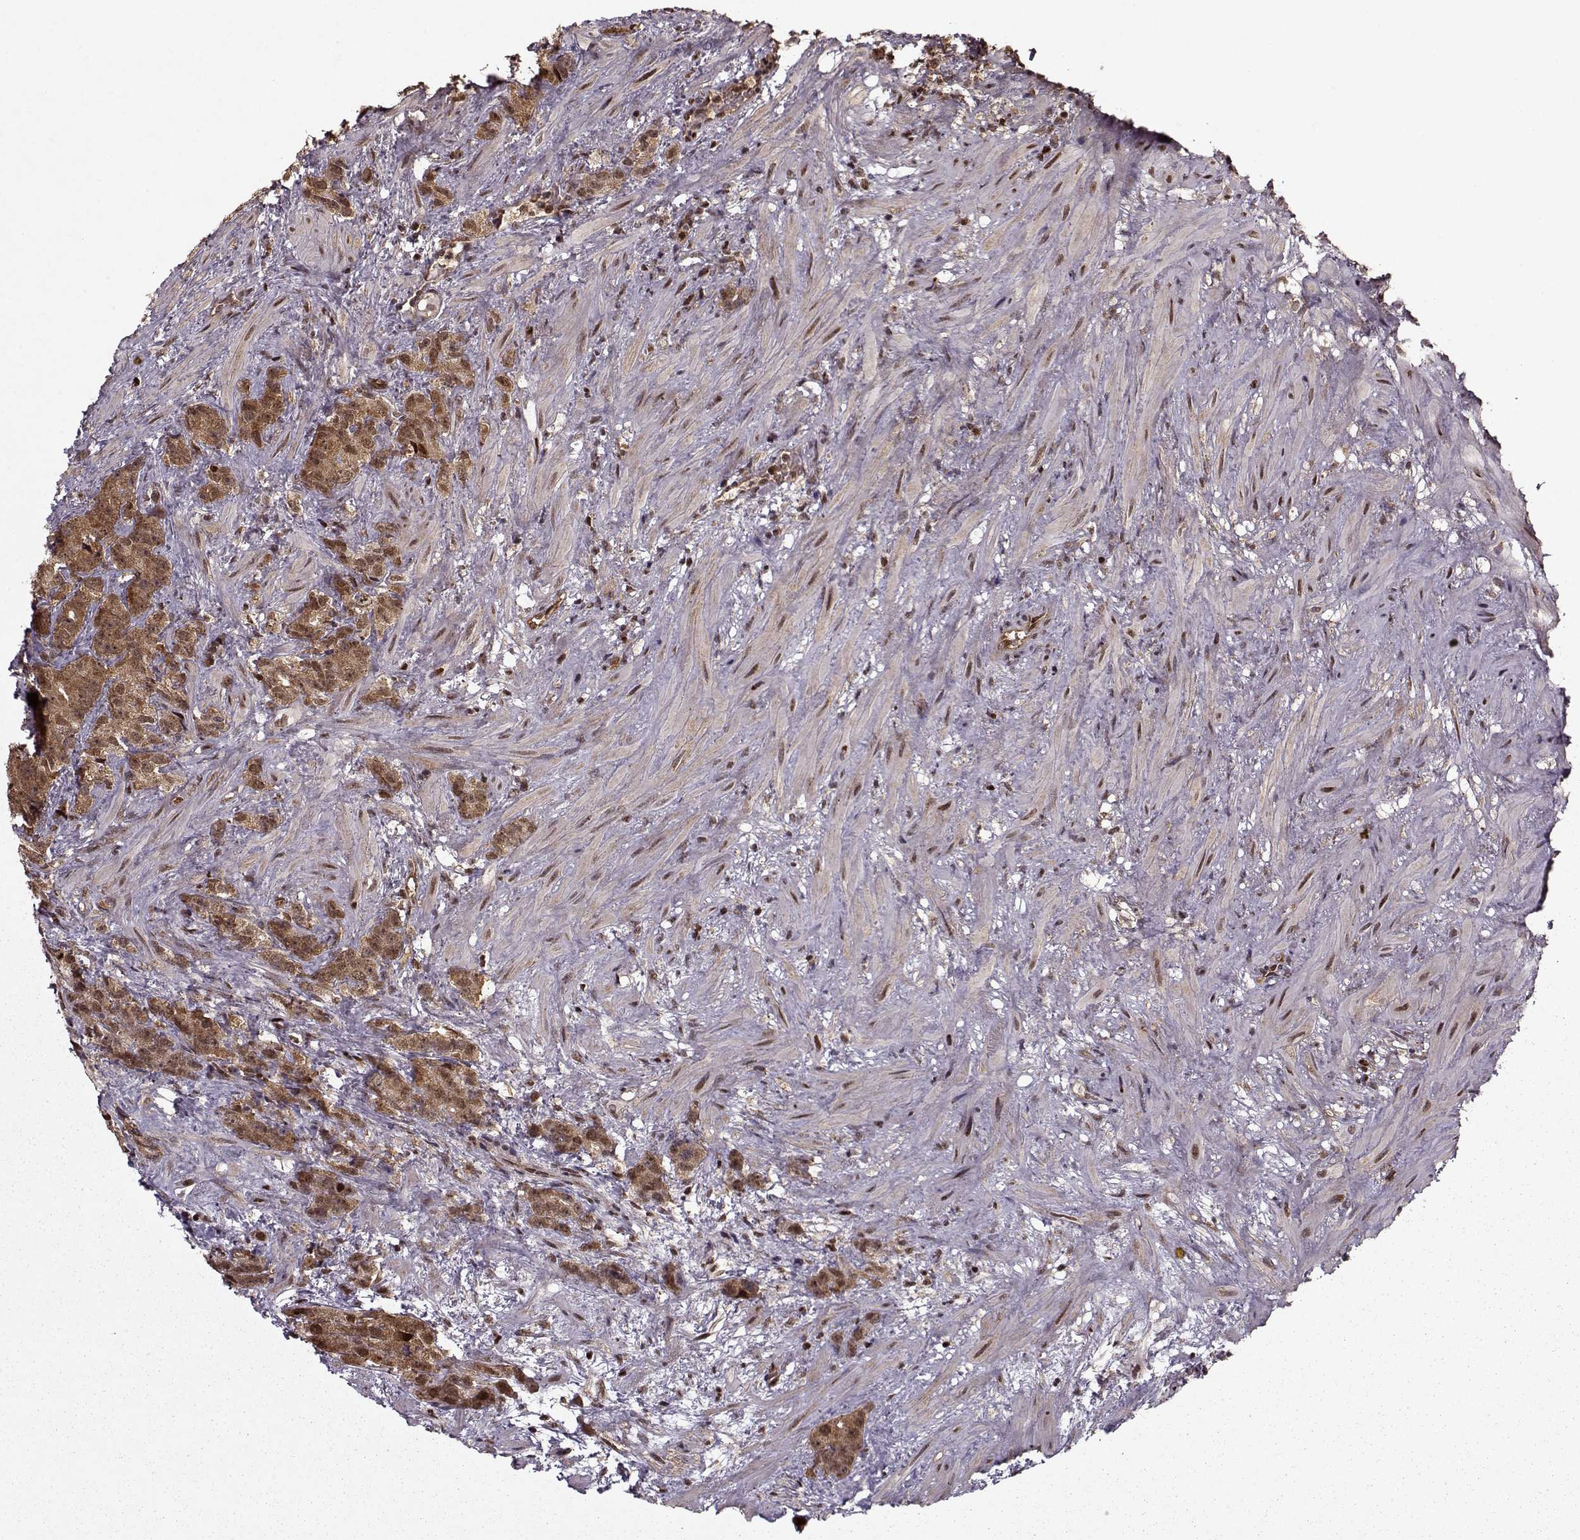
{"staining": {"intensity": "strong", "quantity": ">75%", "location": "cytoplasmic/membranous,nuclear"}, "tissue": "prostate cancer", "cell_type": "Tumor cells", "image_type": "cancer", "snomed": [{"axis": "morphology", "description": "Adenocarcinoma, High grade"}, {"axis": "topography", "description": "Prostate"}], "caption": "Immunohistochemistry (IHC) photomicrograph of human prostate cancer stained for a protein (brown), which reveals high levels of strong cytoplasmic/membranous and nuclear positivity in about >75% of tumor cells.", "gene": "PSMA7", "patient": {"sex": "male", "age": 90}}